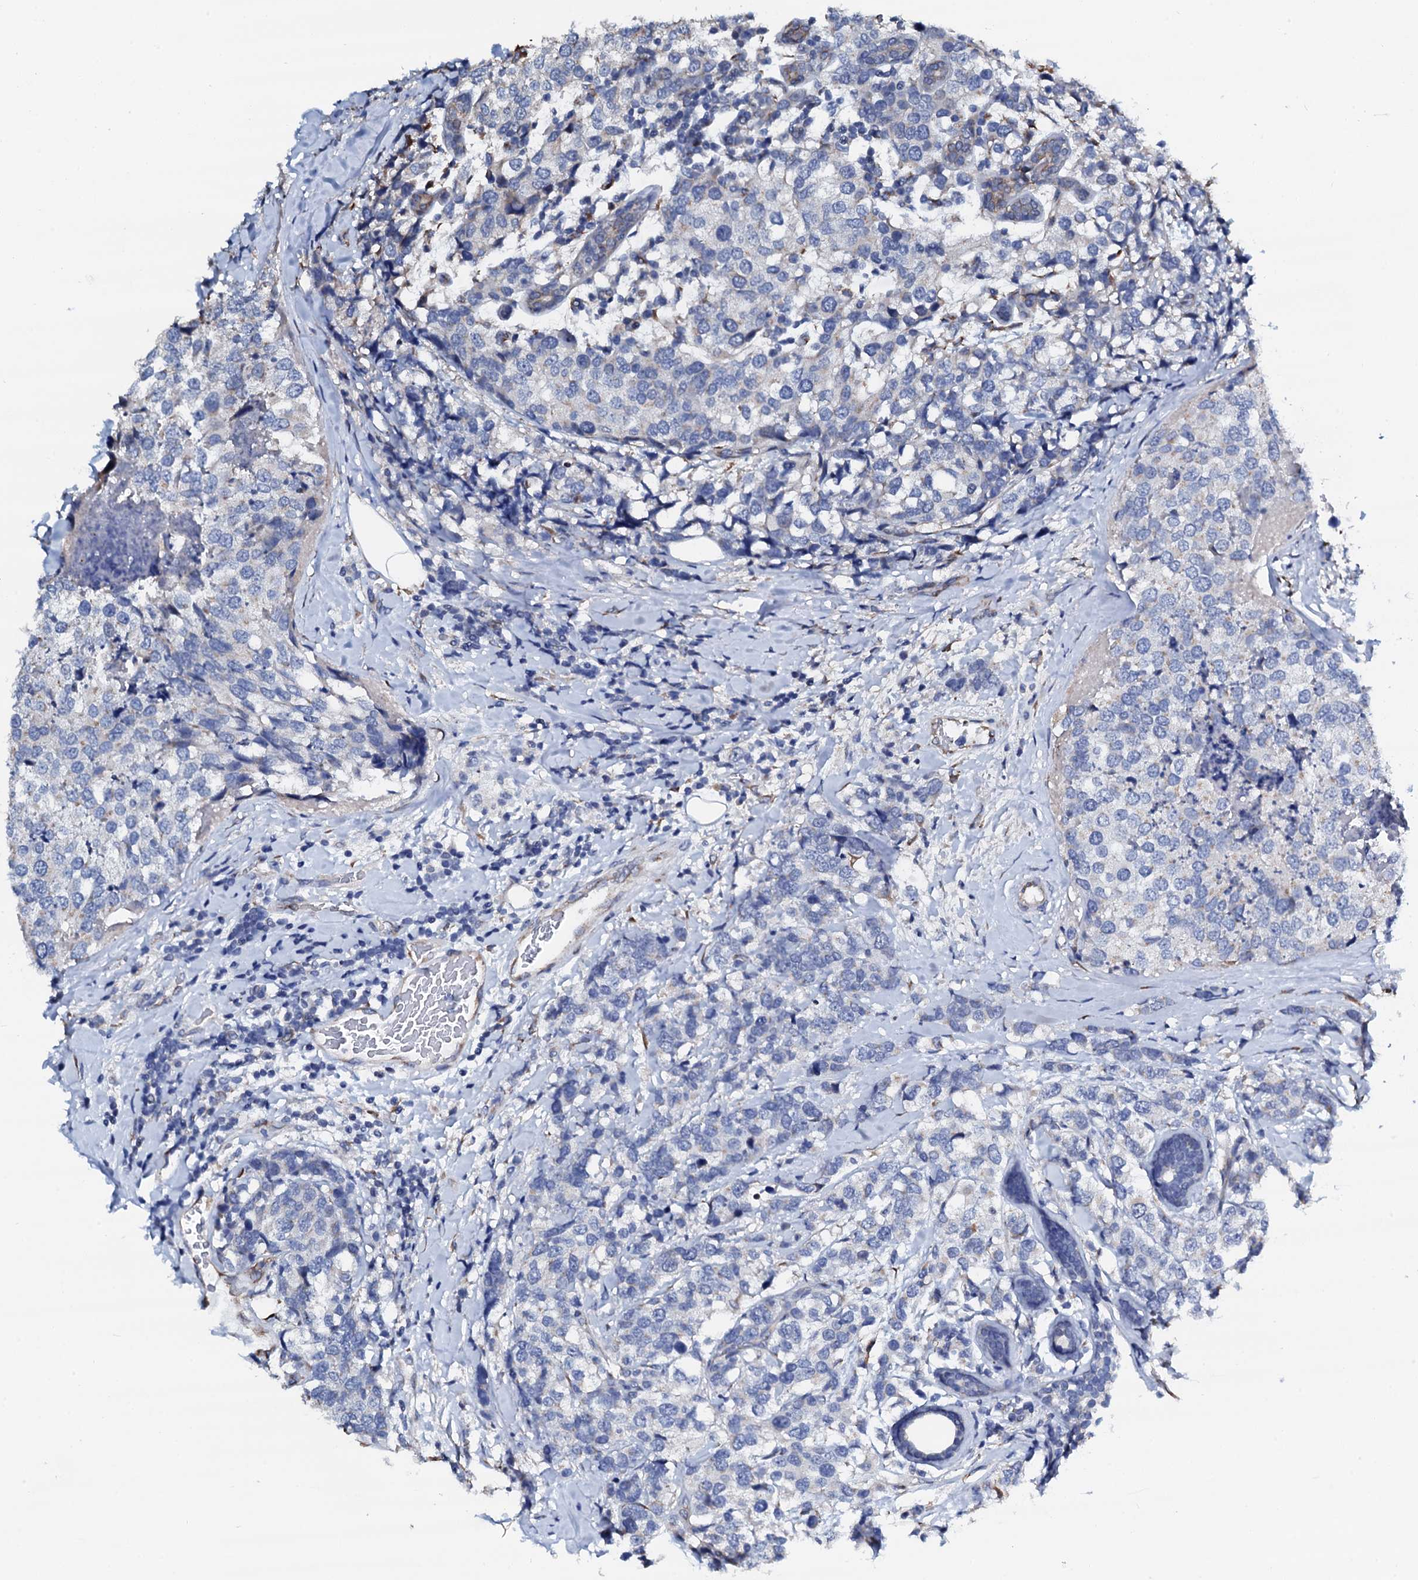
{"staining": {"intensity": "negative", "quantity": "none", "location": "none"}, "tissue": "breast cancer", "cell_type": "Tumor cells", "image_type": "cancer", "snomed": [{"axis": "morphology", "description": "Lobular carcinoma"}, {"axis": "topography", "description": "Breast"}], "caption": "Tumor cells are negative for protein expression in human lobular carcinoma (breast).", "gene": "AKAP3", "patient": {"sex": "female", "age": 59}}